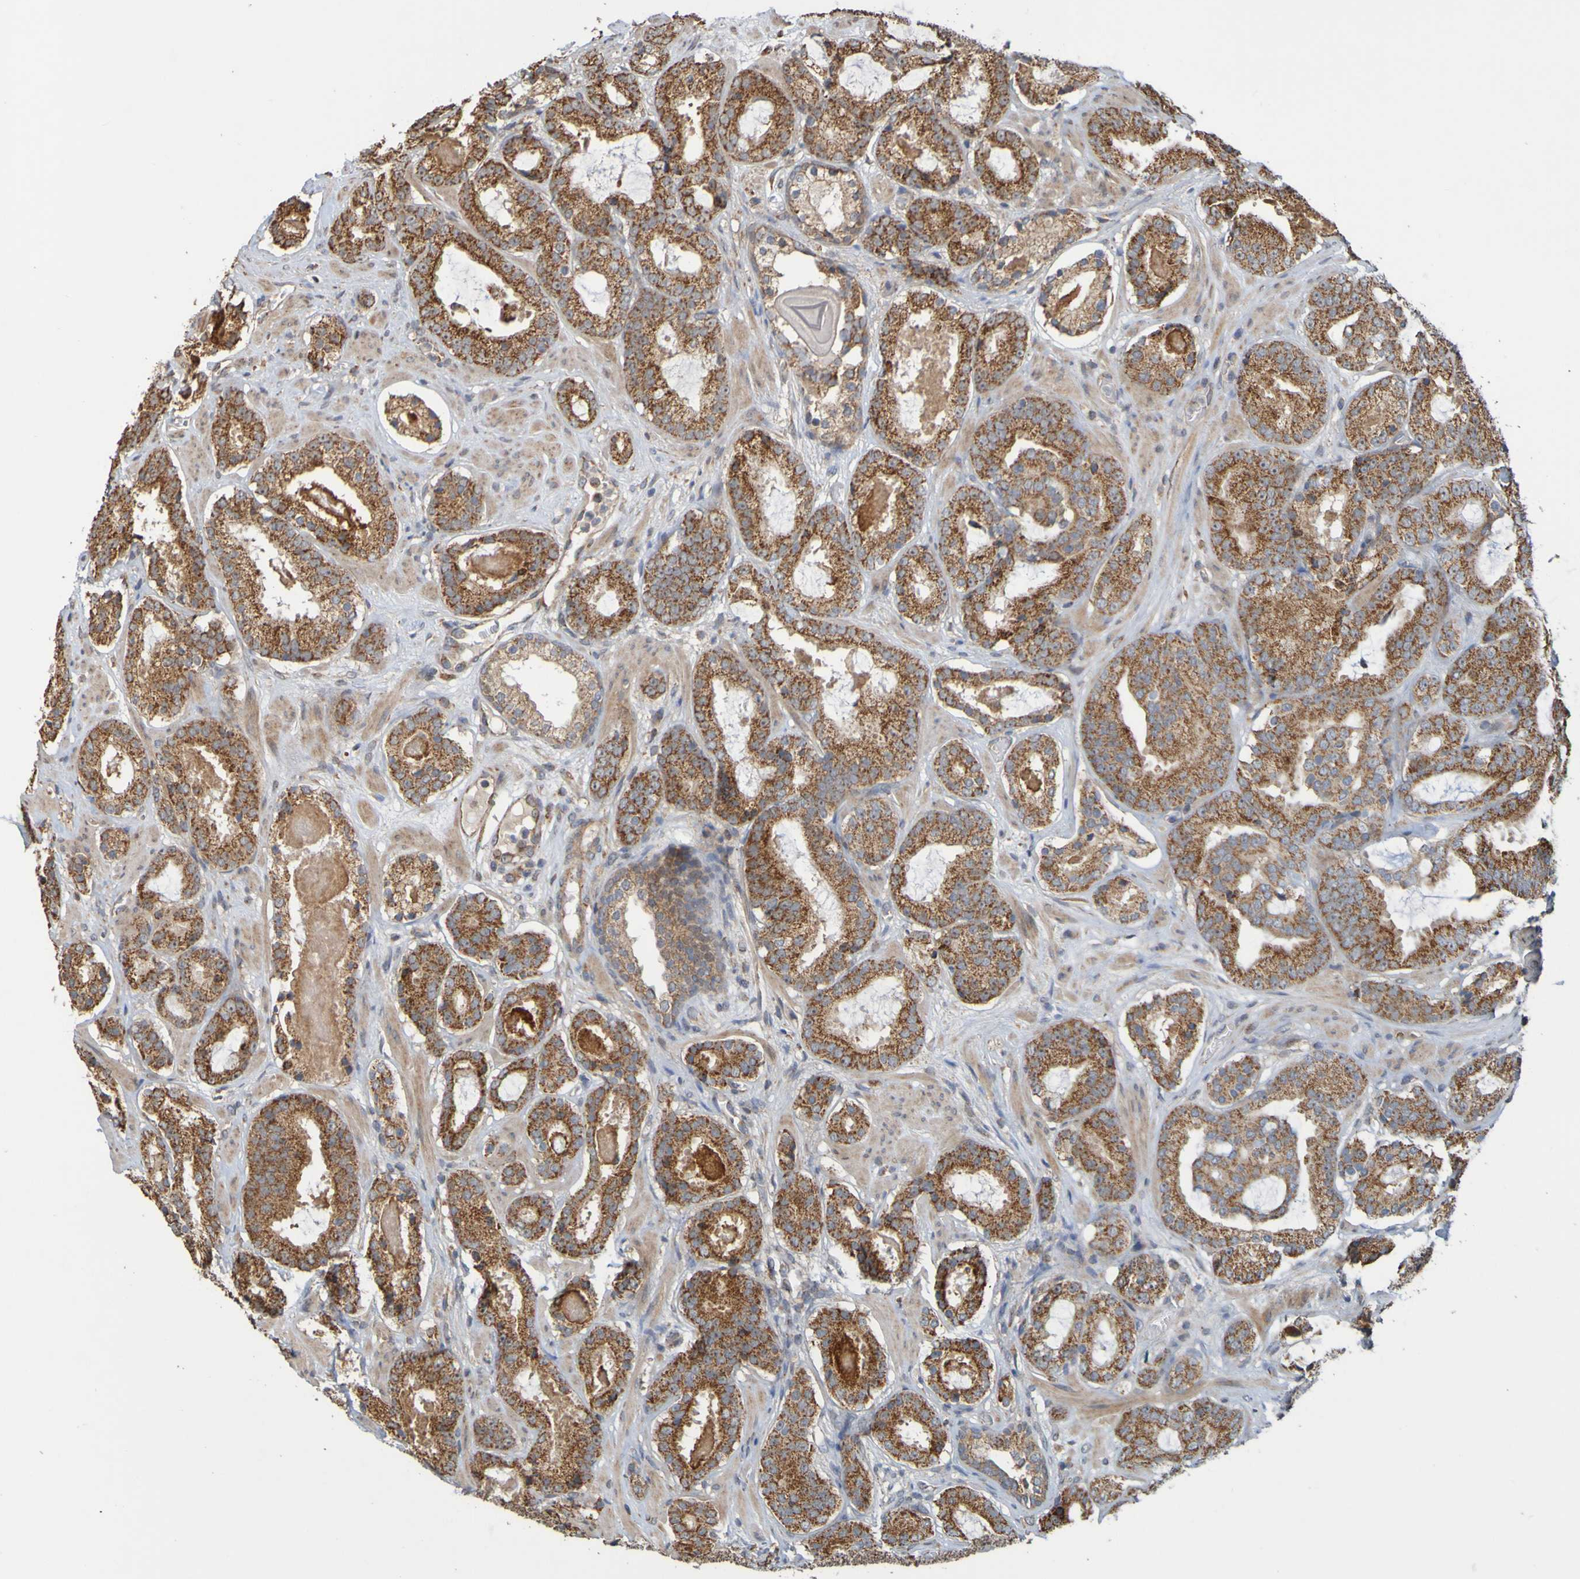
{"staining": {"intensity": "strong", "quantity": ">75%", "location": "cytoplasmic/membranous"}, "tissue": "prostate cancer", "cell_type": "Tumor cells", "image_type": "cancer", "snomed": [{"axis": "morphology", "description": "Adenocarcinoma, Low grade"}, {"axis": "topography", "description": "Prostate"}], "caption": "Protein staining by immunohistochemistry reveals strong cytoplasmic/membranous staining in about >75% of tumor cells in adenocarcinoma (low-grade) (prostate). Ihc stains the protein of interest in brown and the nuclei are stained blue.", "gene": "TMBIM1", "patient": {"sex": "male", "age": 69}}